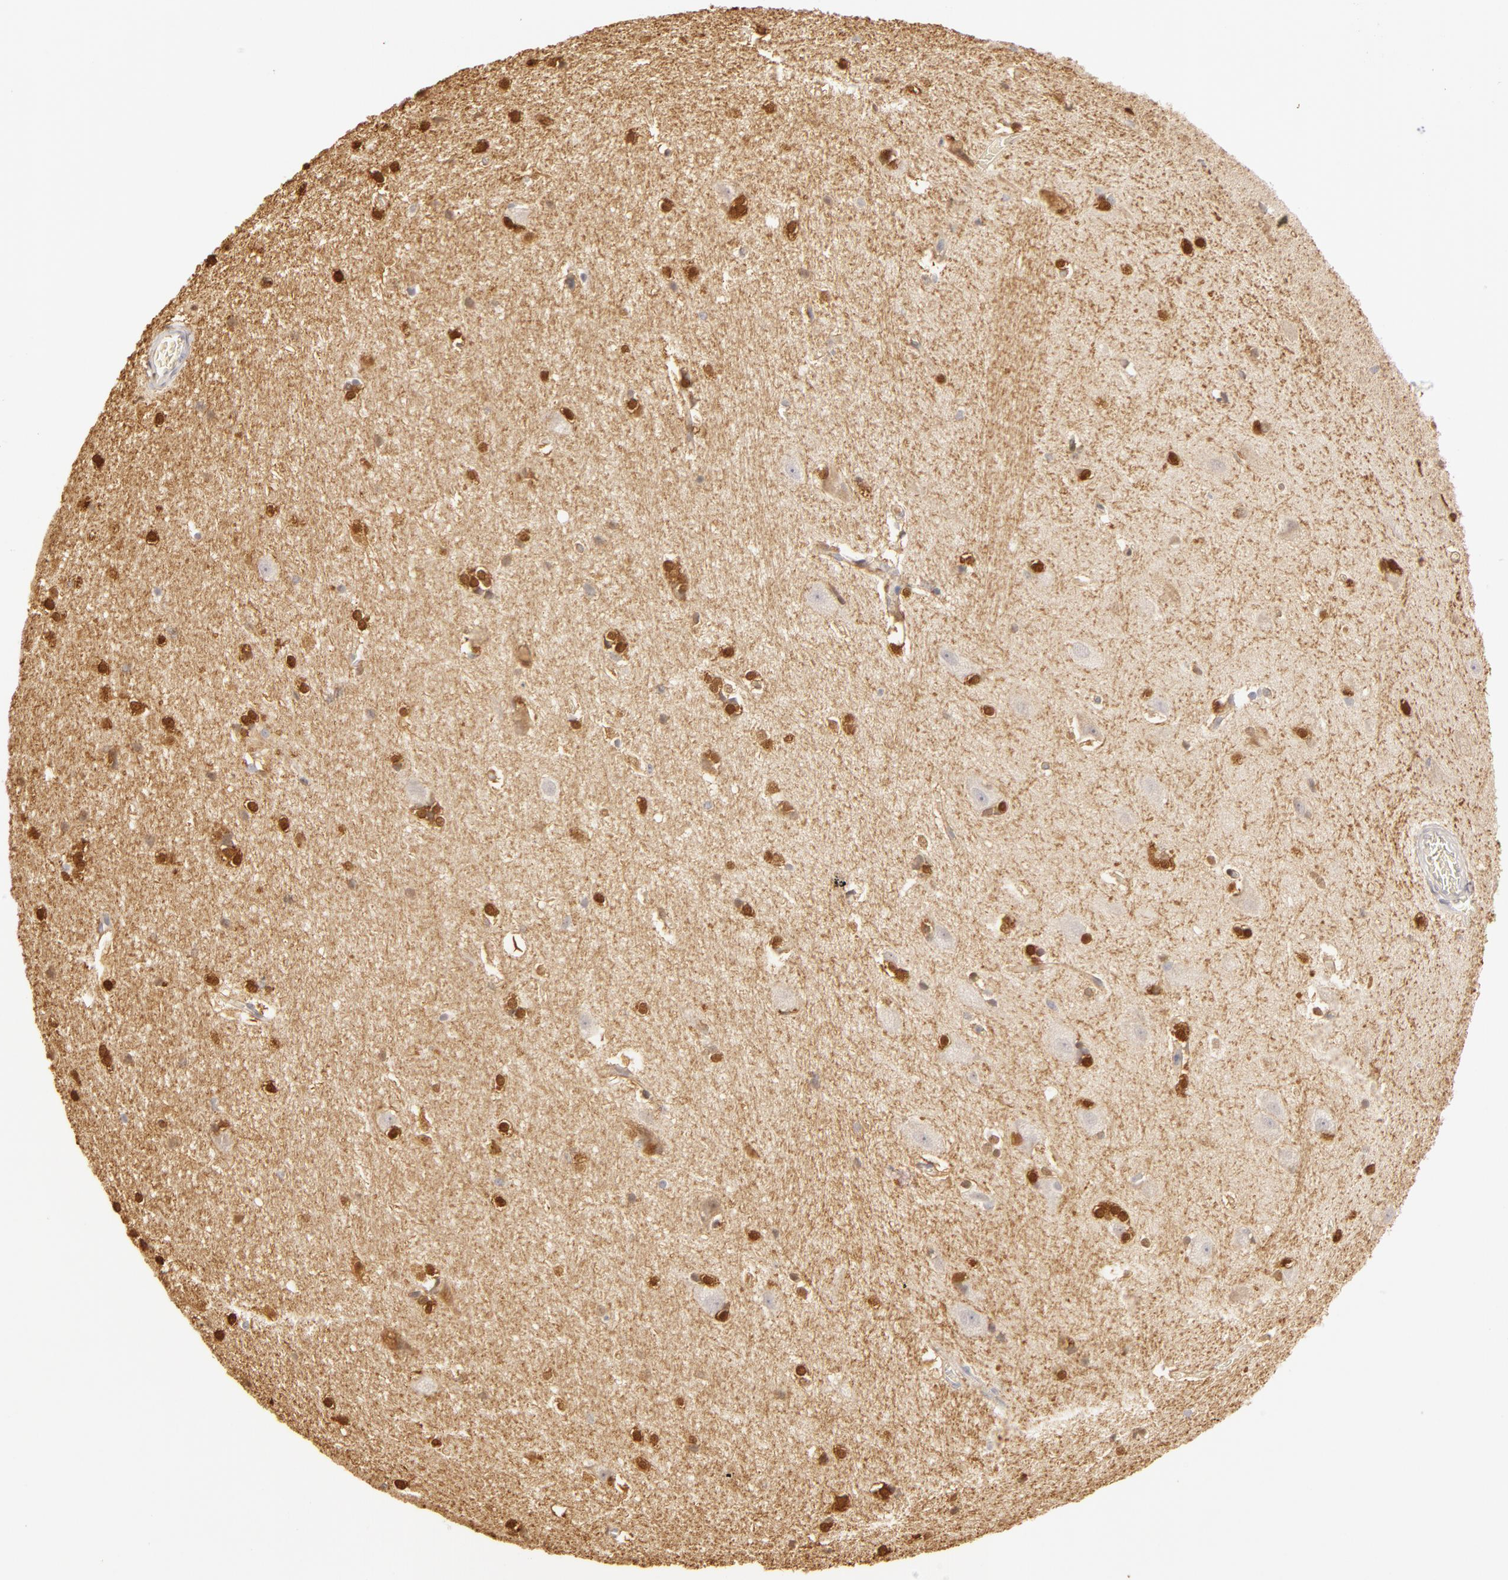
{"staining": {"intensity": "moderate", "quantity": "25%-75%", "location": "nuclear"}, "tissue": "hippocampus", "cell_type": "Glial cells", "image_type": "normal", "snomed": [{"axis": "morphology", "description": "Normal tissue, NOS"}, {"axis": "topography", "description": "Hippocampus"}], "caption": "Protein analysis of benign hippocampus exhibits moderate nuclear staining in about 25%-75% of glial cells. Immunohistochemistry stains the protein in brown and the nuclei are stained blue.", "gene": "CA2", "patient": {"sex": "female", "age": 19}}